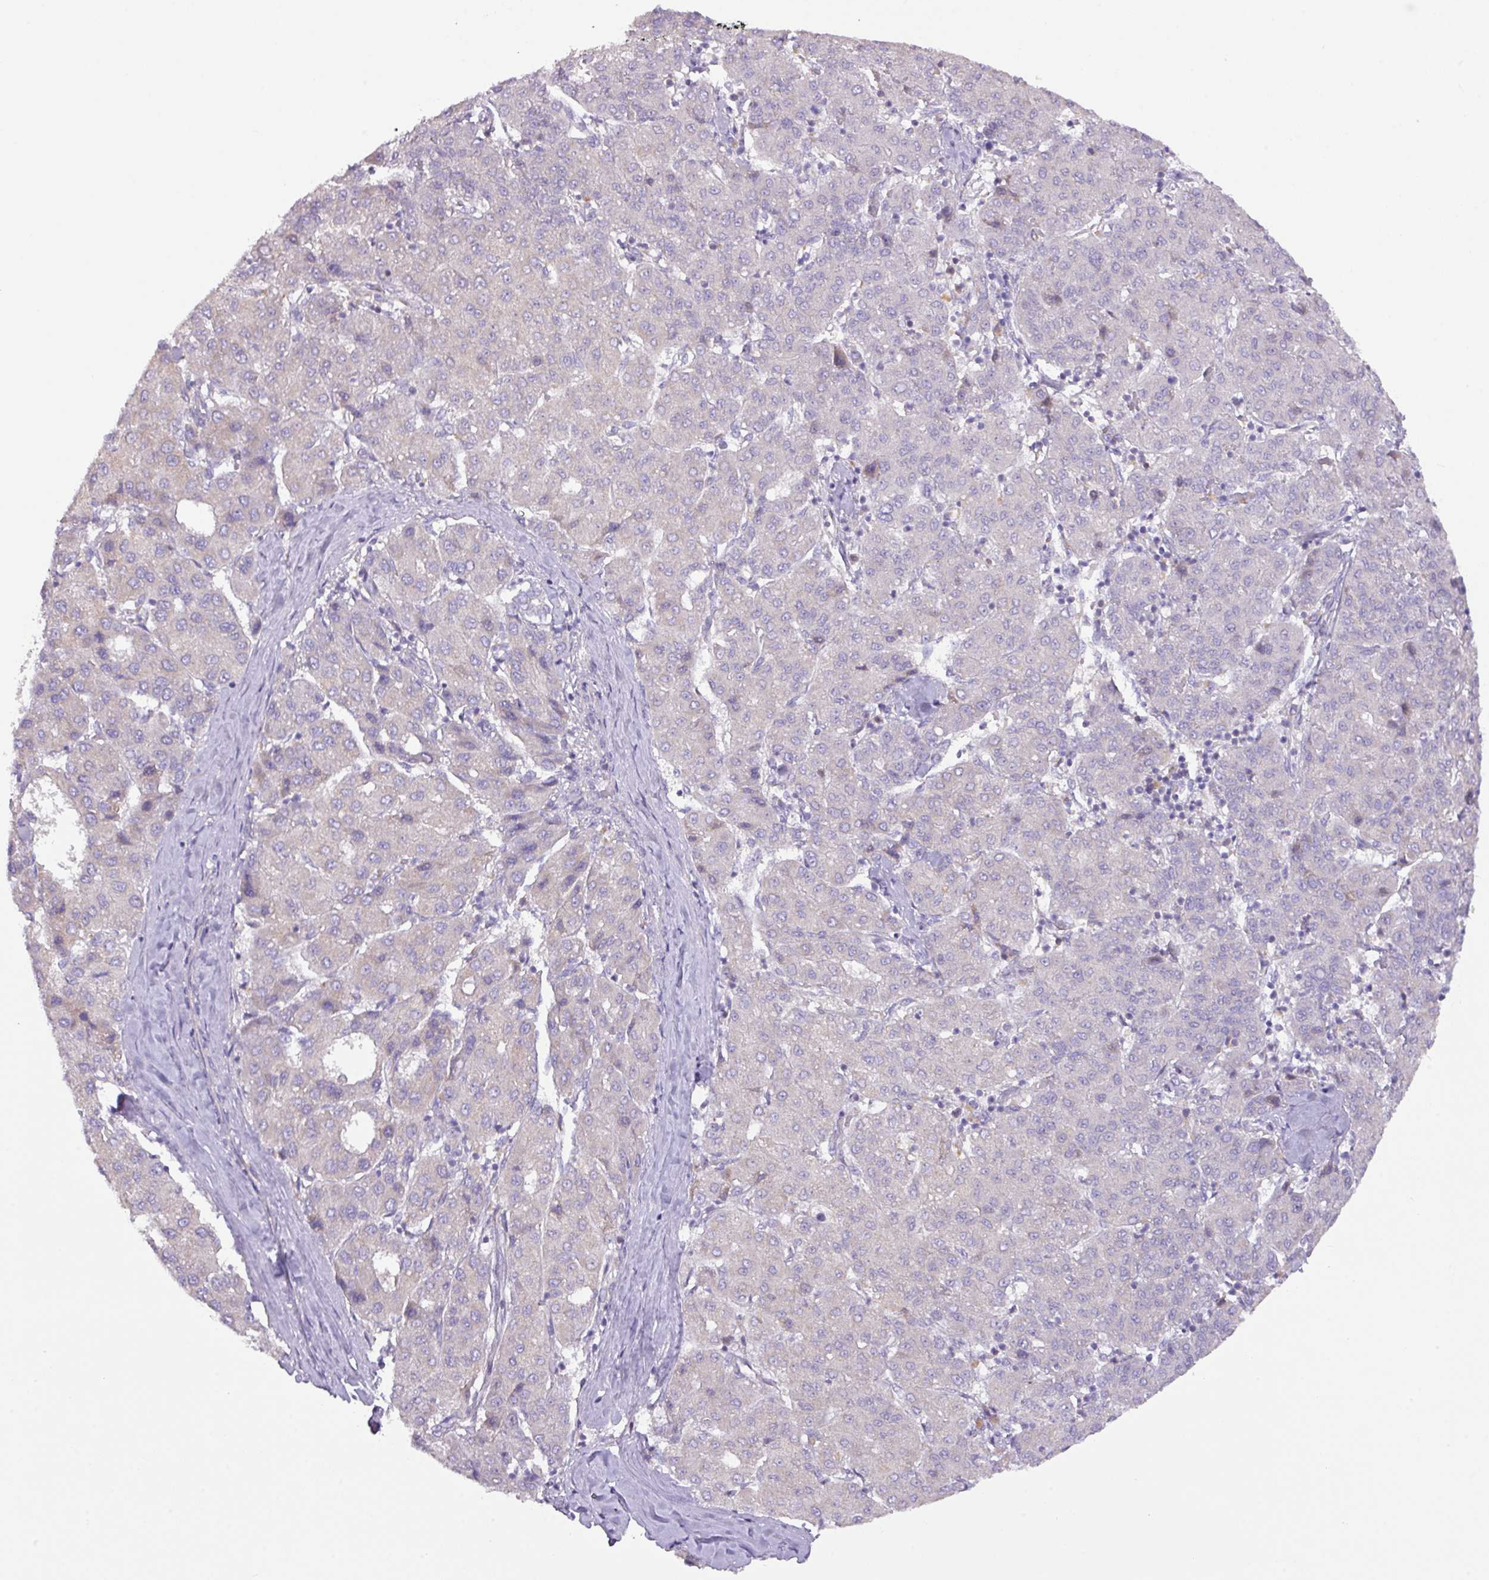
{"staining": {"intensity": "negative", "quantity": "none", "location": "none"}, "tissue": "liver cancer", "cell_type": "Tumor cells", "image_type": "cancer", "snomed": [{"axis": "morphology", "description": "Carcinoma, Hepatocellular, NOS"}, {"axis": "topography", "description": "Liver"}], "caption": "High power microscopy histopathology image of an immunohistochemistry (IHC) histopathology image of liver hepatocellular carcinoma, revealing no significant staining in tumor cells.", "gene": "ZNF394", "patient": {"sex": "male", "age": 65}}